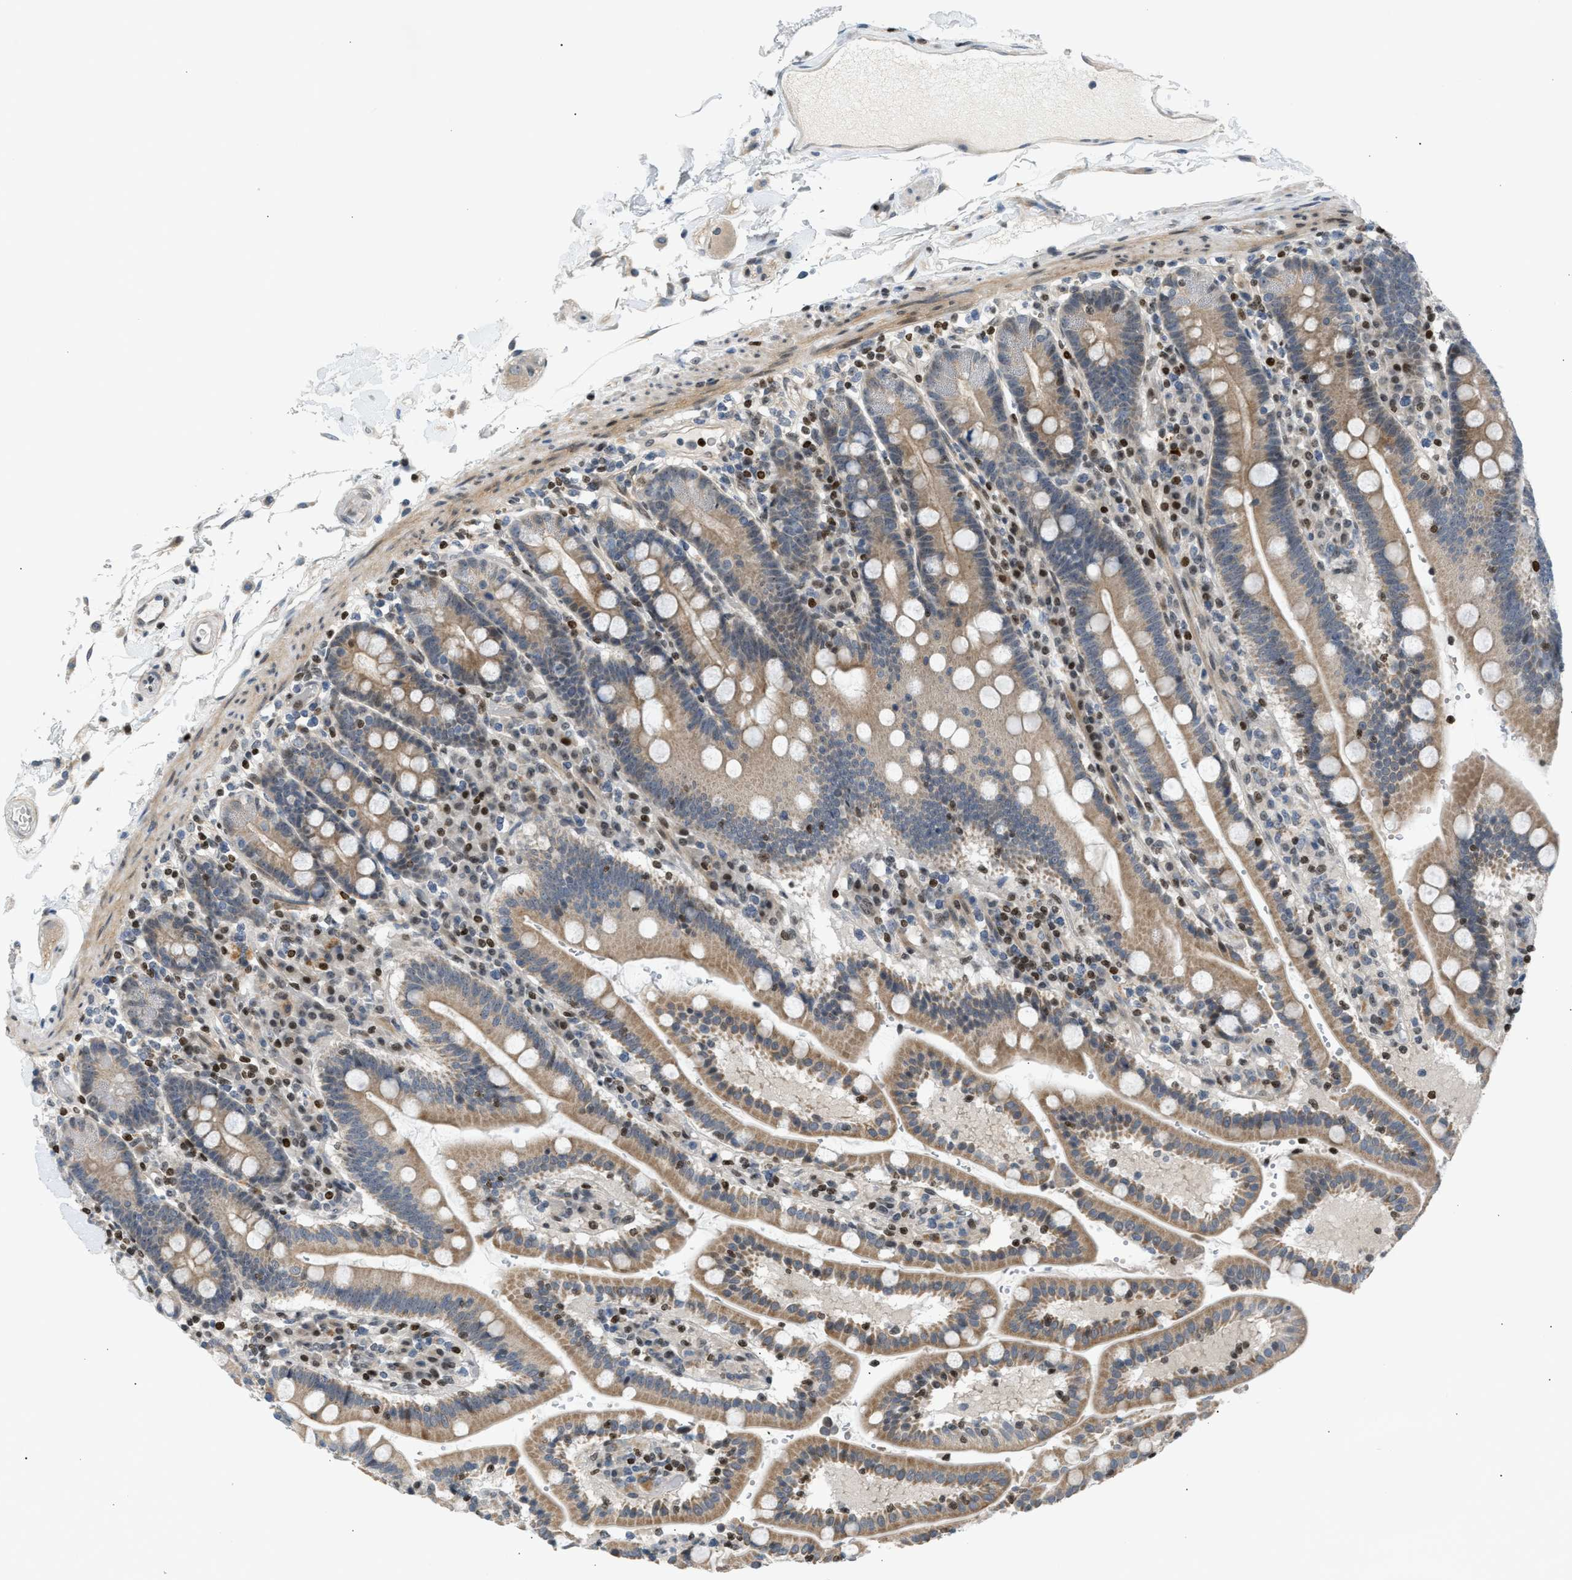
{"staining": {"intensity": "moderate", "quantity": "25%-75%", "location": "cytoplasmic/membranous"}, "tissue": "duodenum", "cell_type": "Glandular cells", "image_type": "normal", "snomed": [{"axis": "morphology", "description": "Normal tissue, NOS"}, {"axis": "topography", "description": "Small intestine, NOS"}], "caption": "IHC photomicrograph of unremarkable duodenum stained for a protein (brown), which demonstrates medium levels of moderate cytoplasmic/membranous expression in about 25%-75% of glandular cells.", "gene": "NPS", "patient": {"sex": "female", "age": 71}}